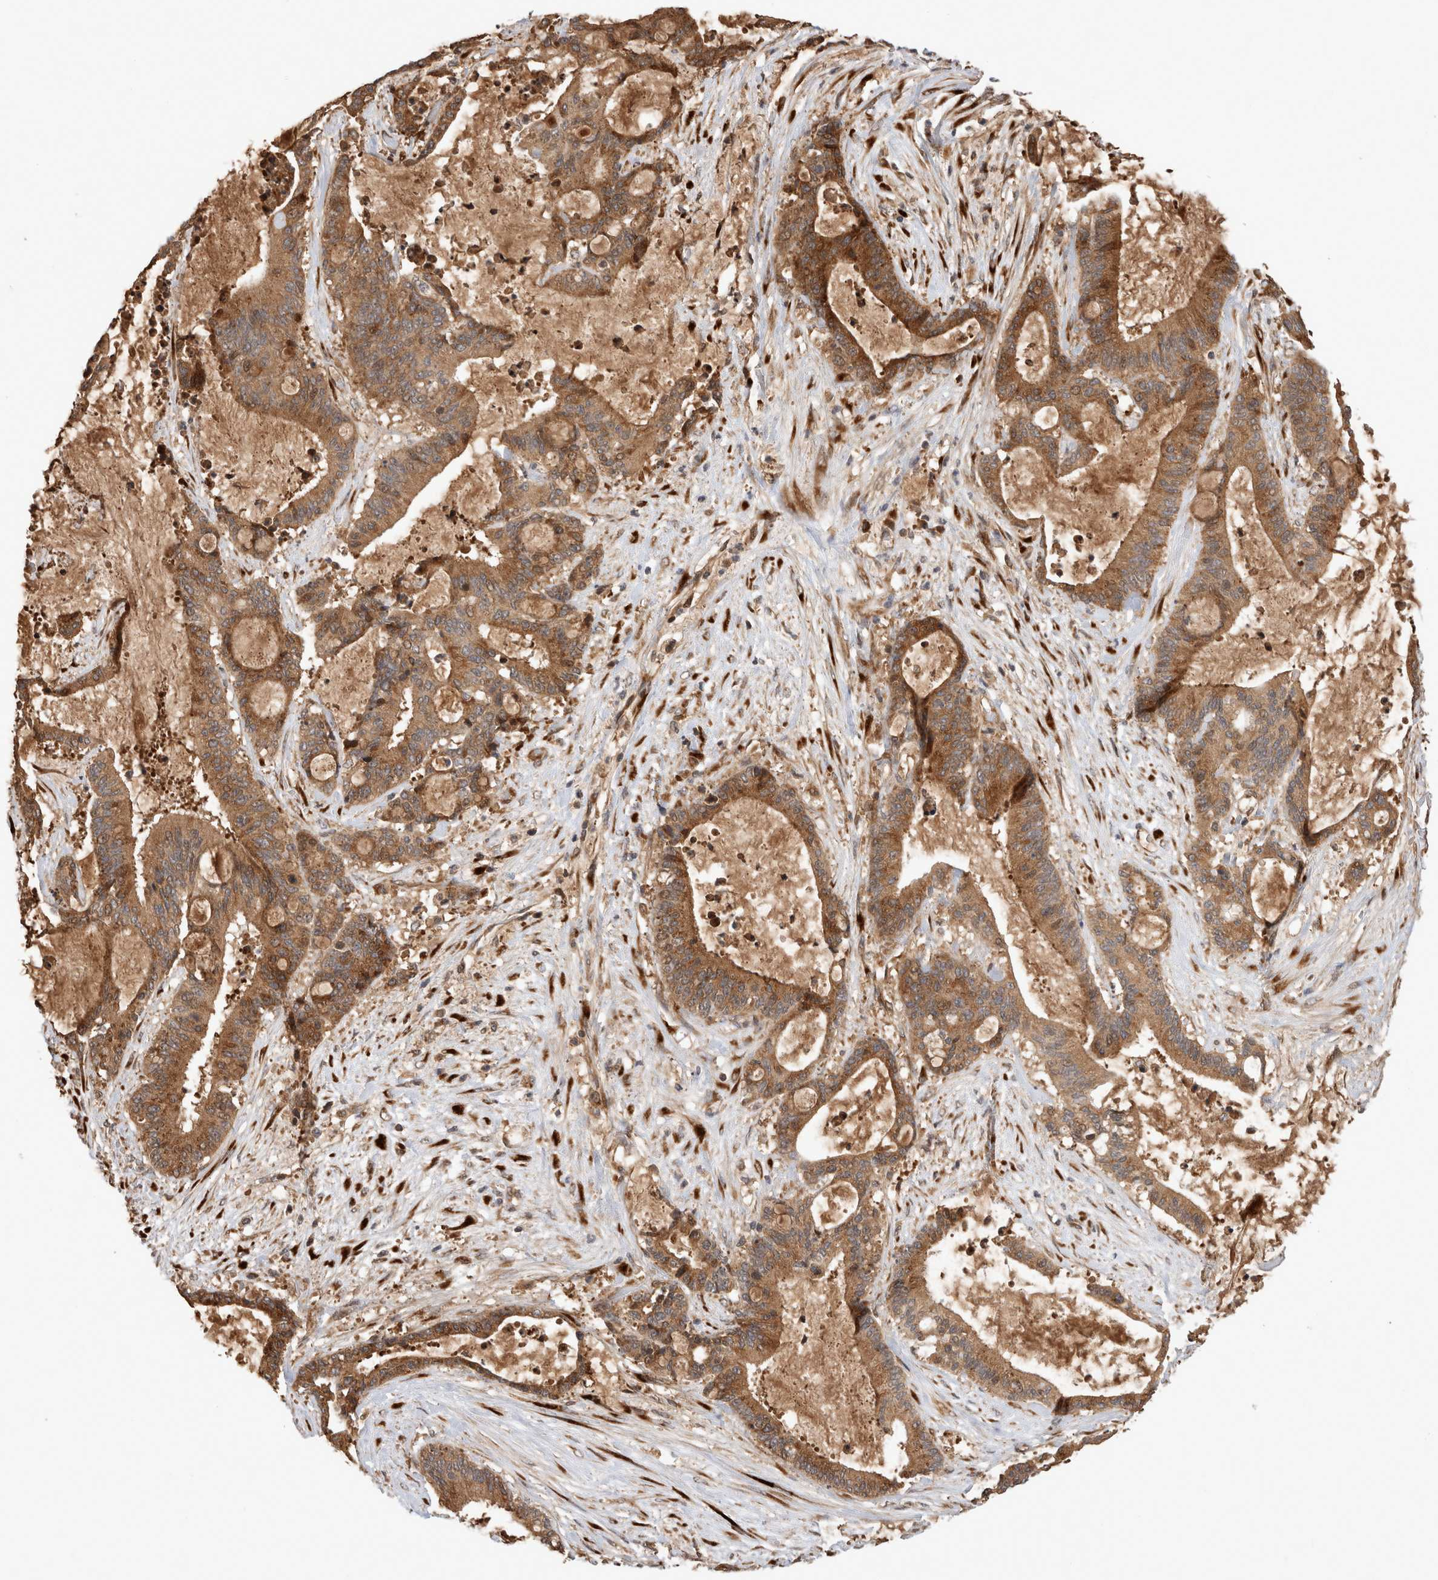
{"staining": {"intensity": "moderate", "quantity": ">75%", "location": "cytoplasmic/membranous"}, "tissue": "liver cancer", "cell_type": "Tumor cells", "image_type": "cancer", "snomed": [{"axis": "morphology", "description": "Cholangiocarcinoma"}, {"axis": "topography", "description": "Liver"}], "caption": "A high-resolution photomicrograph shows immunohistochemistry staining of liver cancer (cholangiocarcinoma), which demonstrates moderate cytoplasmic/membranous staining in approximately >75% of tumor cells.", "gene": "PCDHB15", "patient": {"sex": "female", "age": 73}}